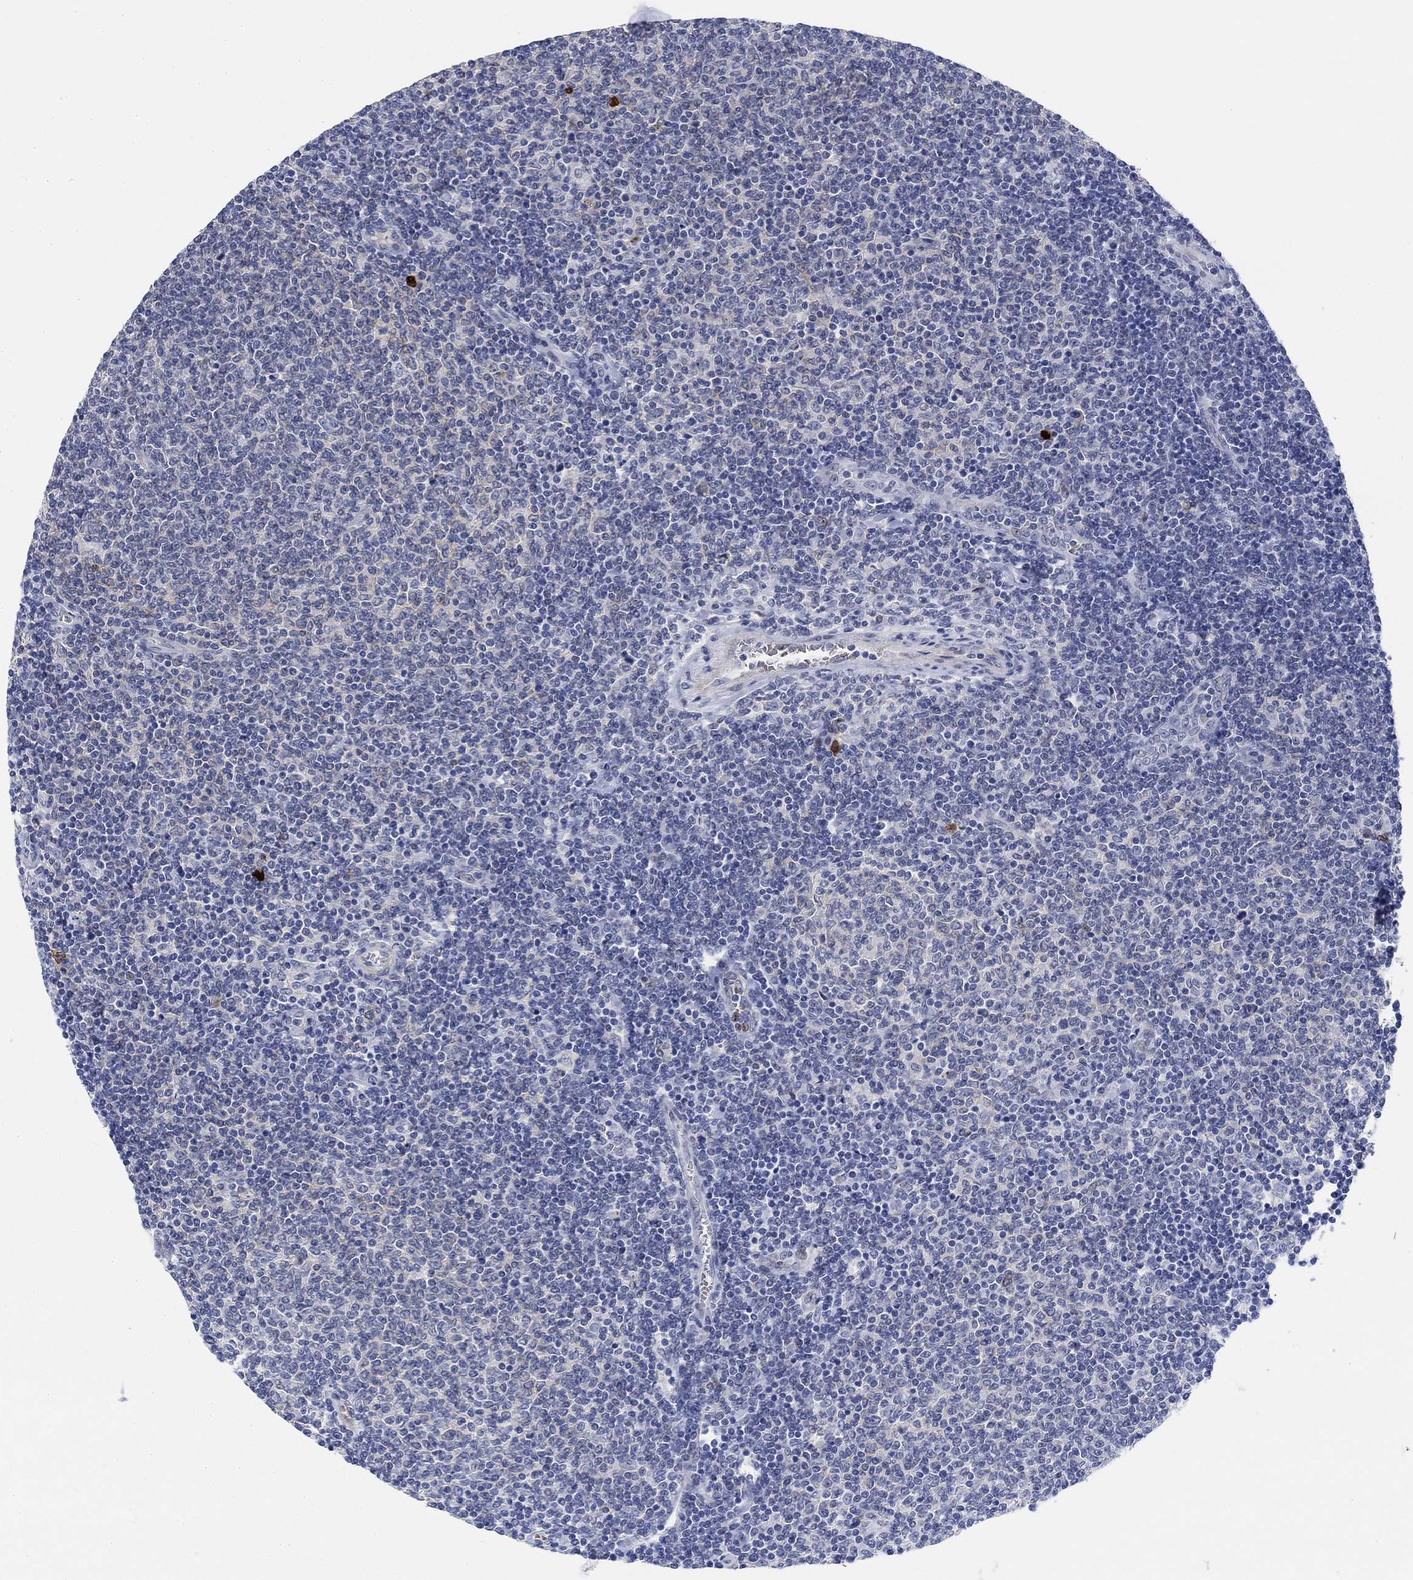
{"staining": {"intensity": "negative", "quantity": "none", "location": "none"}, "tissue": "lymphoma", "cell_type": "Tumor cells", "image_type": "cancer", "snomed": [{"axis": "morphology", "description": "Malignant lymphoma, non-Hodgkin's type, Low grade"}, {"axis": "topography", "description": "Lymph node"}], "caption": "Tumor cells are negative for protein expression in human lymphoma.", "gene": "PAX6", "patient": {"sex": "male", "age": 52}}